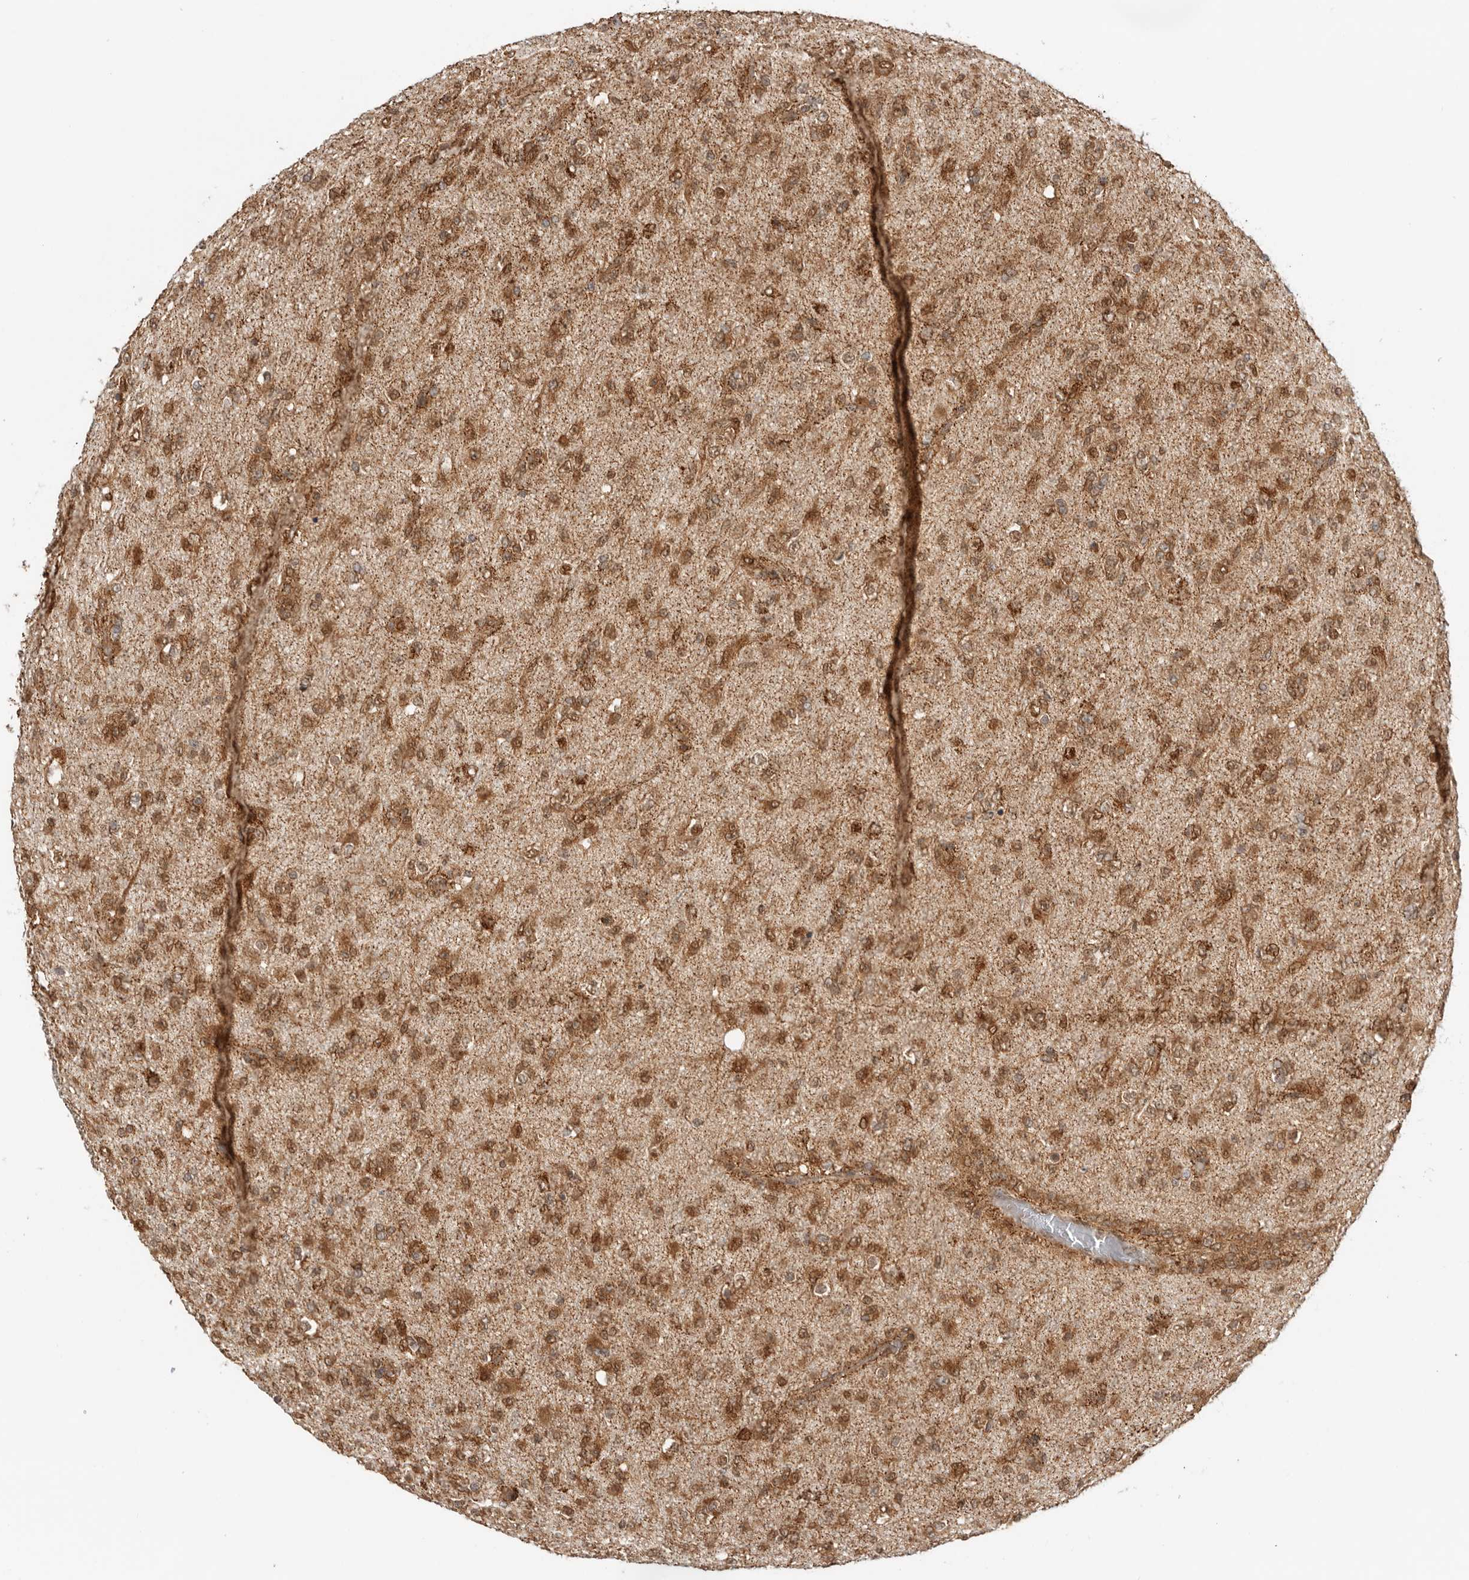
{"staining": {"intensity": "moderate", "quantity": ">75%", "location": "cytoplasmic/membranous,nuclear"}, "tissue": "glioma", "cell_type": "Tumor cells", "image_type": "cancer", "snomed": [{"axis": "morphology", "description": "Glioma, malignant, Low grade"}, {"axis": "topography", "description": "Brain"}], "caption": "Moderate cytoplasmic/membranous and nuclear protein staining is identified in approximately >75% of tumor cells in malignant glioma (low-grade).", "gene": "DCAF8", "patient": {"sex": "male", "age": 65}}